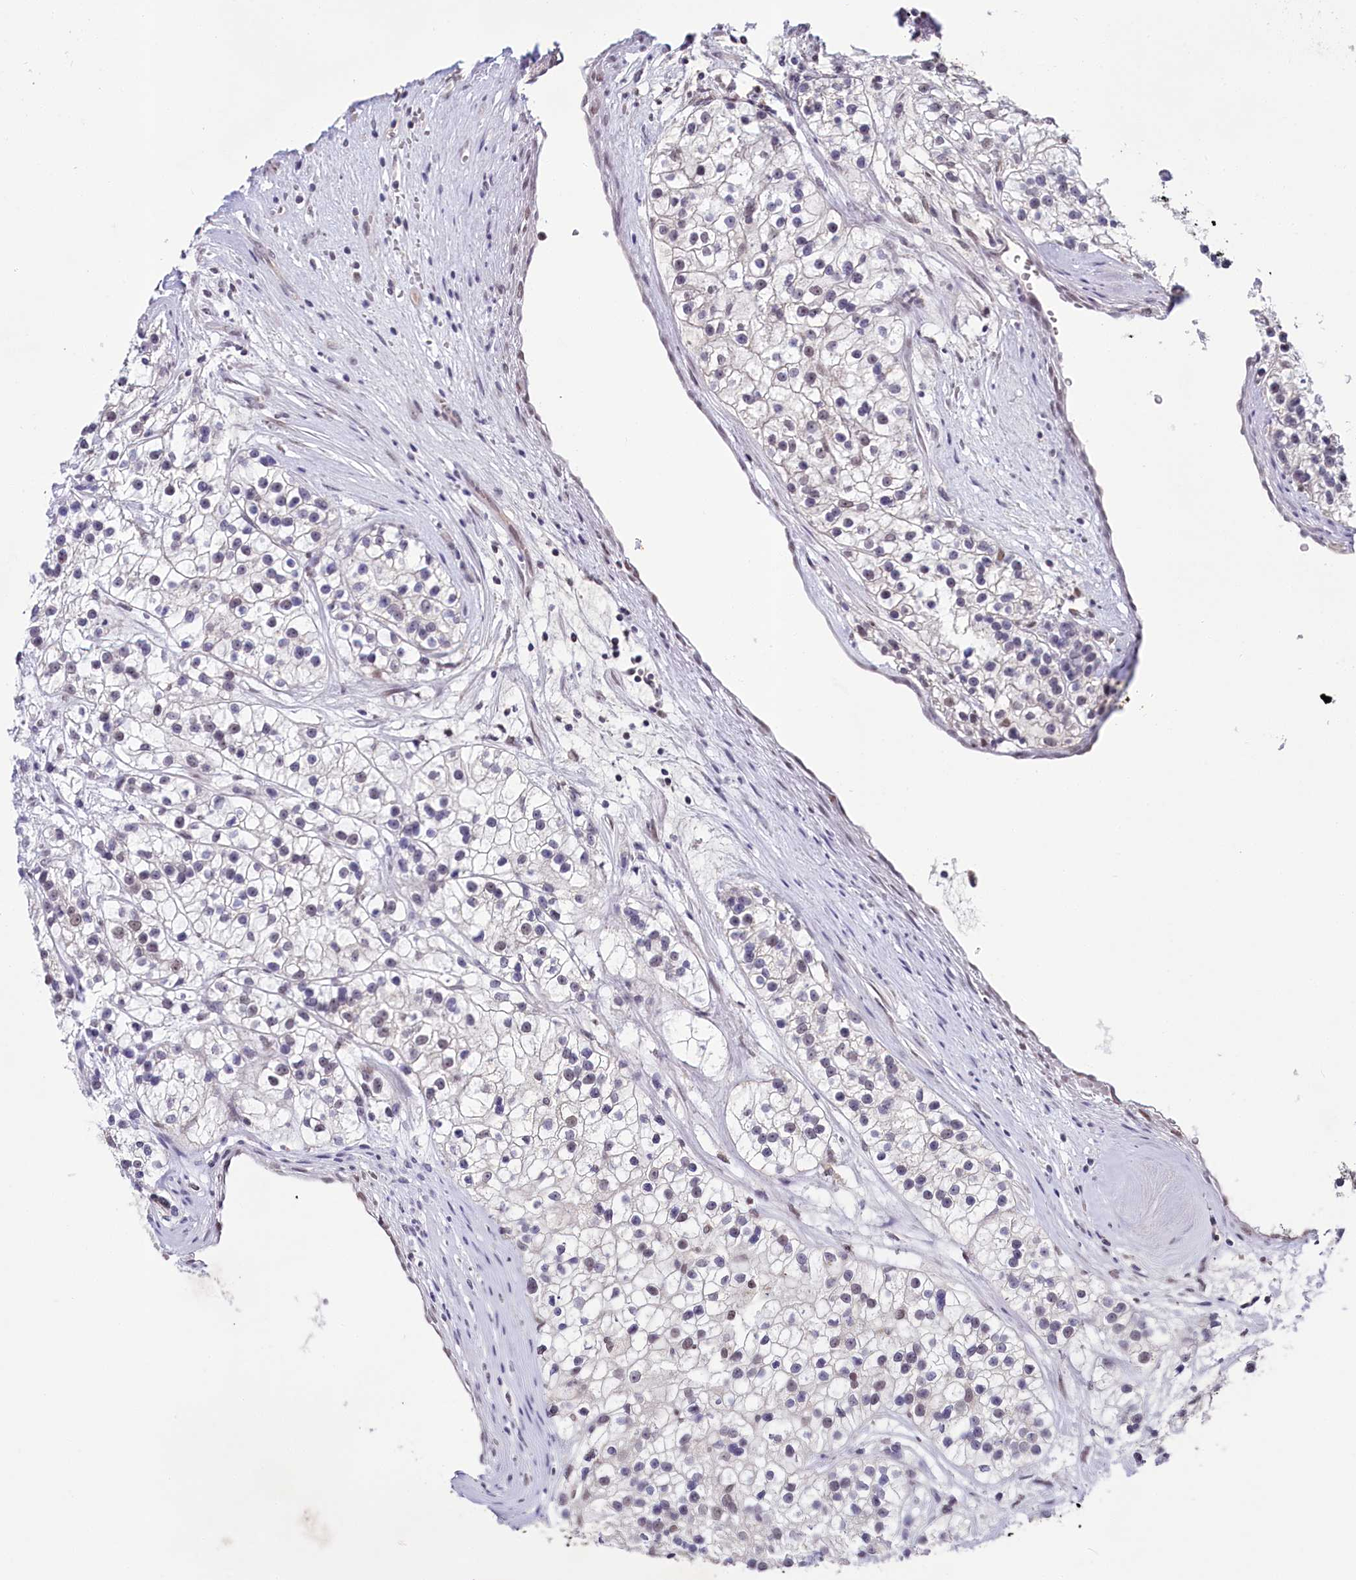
{"staining": {"intensity": "weak", "quantity": "<25%", "location": "nuclear"}, "tissue": "renal cancer", "cell_type": "Tumor cells", "image_type": "cancer", "snomed": [{"axis": "morphology", "description": "Adenocarcinoma, NOS"}, {"axis": "topography", "description": "Kidney"}], "caption": "Immunohistochemistry micrograph of renal cancer stained for a protein (brown), which reveals no positivity in tumor cells.", "gene": "PPHLN1", "patient": {"sex": "female", "age": 57}}